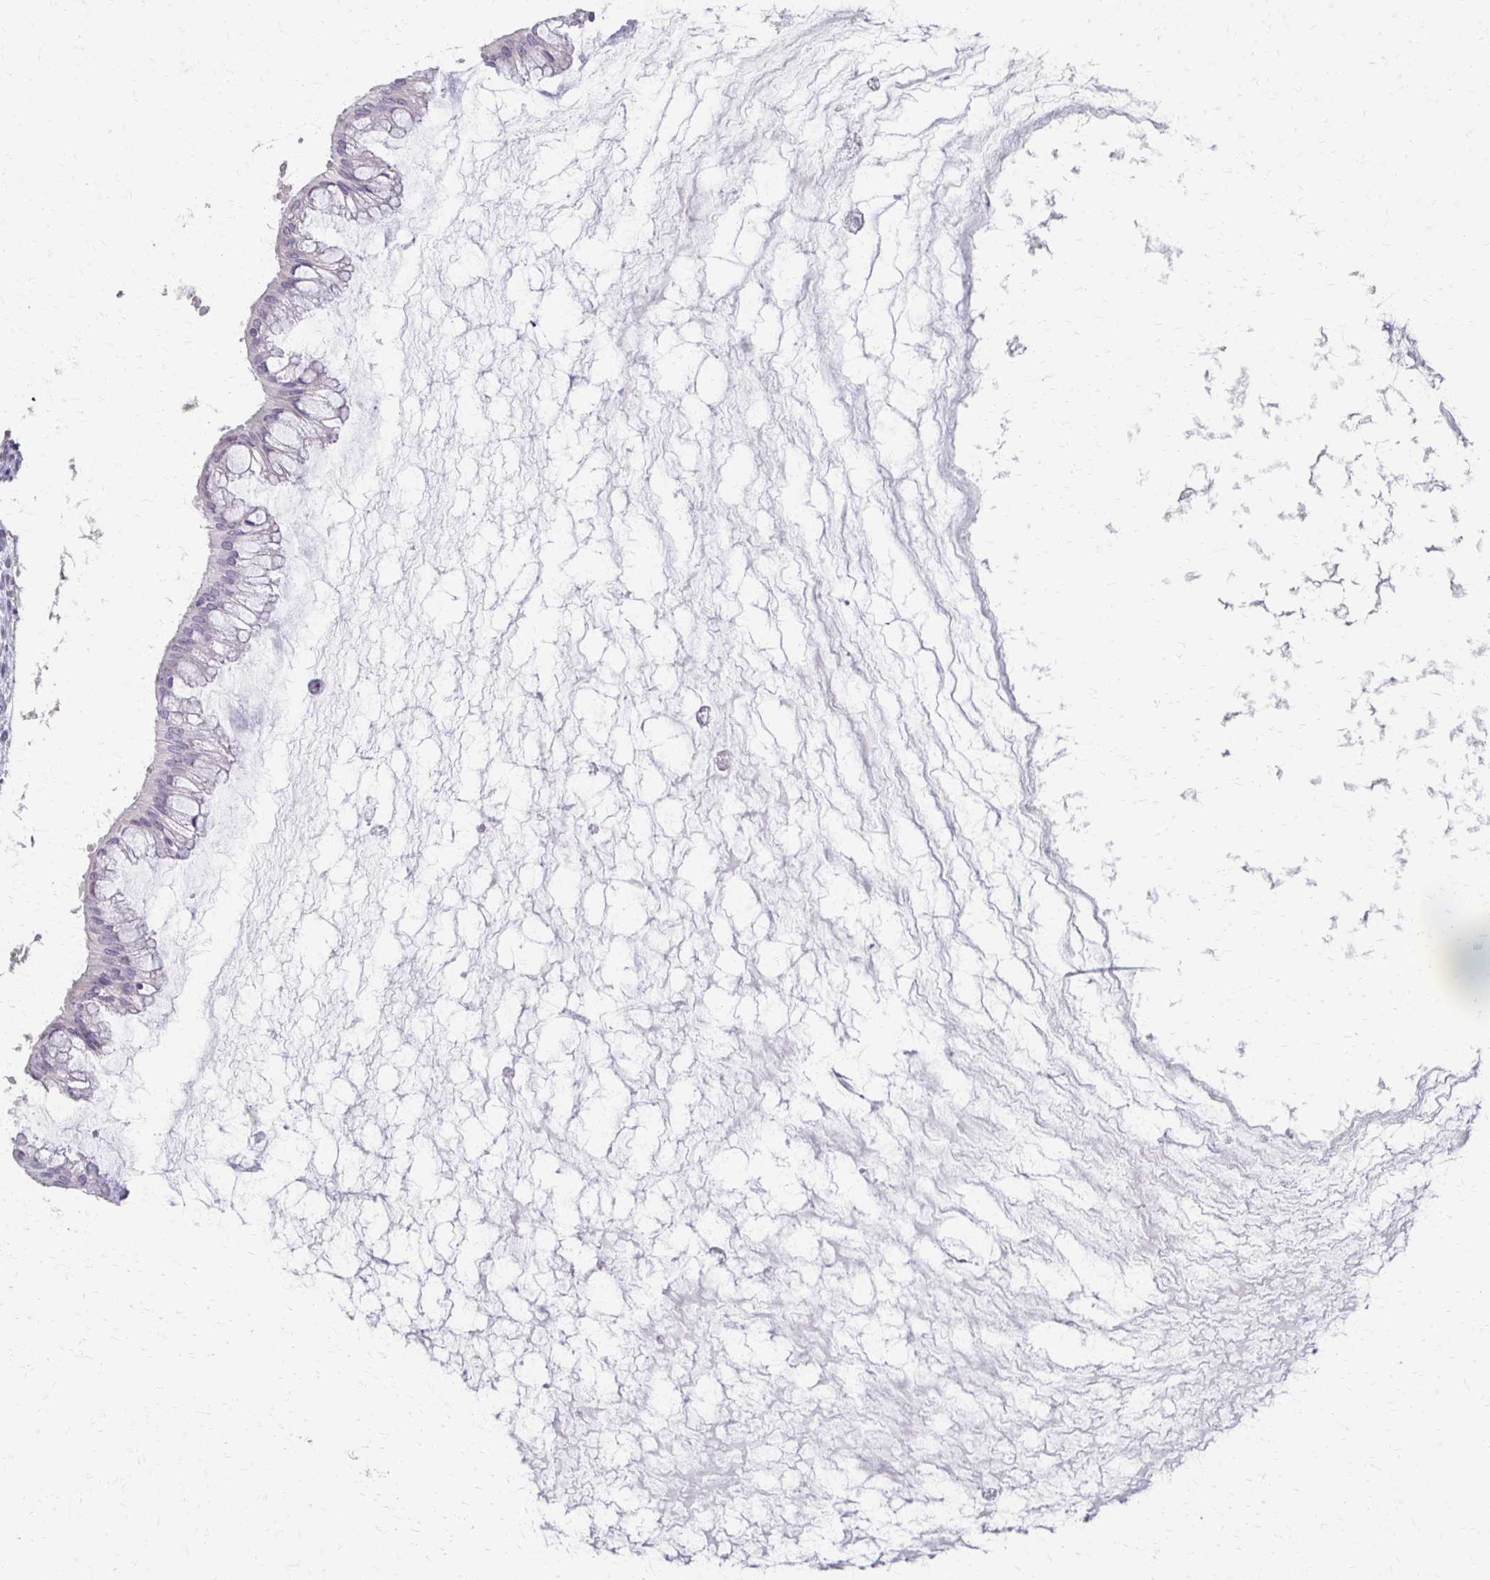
{"staining": {"intensity": "negative", "quantity": "none", "location": "none"}, "tissue": "ovarian cancer", "cell_type": "Tumor cells", "image_type": "cancer", "snomed": [{"axis": "morphology", "description": "Cystadenocarcinoma, mucinous, NOS"}, {"axis": "topography", "description": "Ovary"}], "caption": "Immunohistochemistry (IHC) micrograph of mucinous cystadenocarcinoma (ovarian) stained for a protein (brown), which shows no staining in tumor cells.", "gene": "FOXO4", "patient": {"sex": "female", "age": 73}}